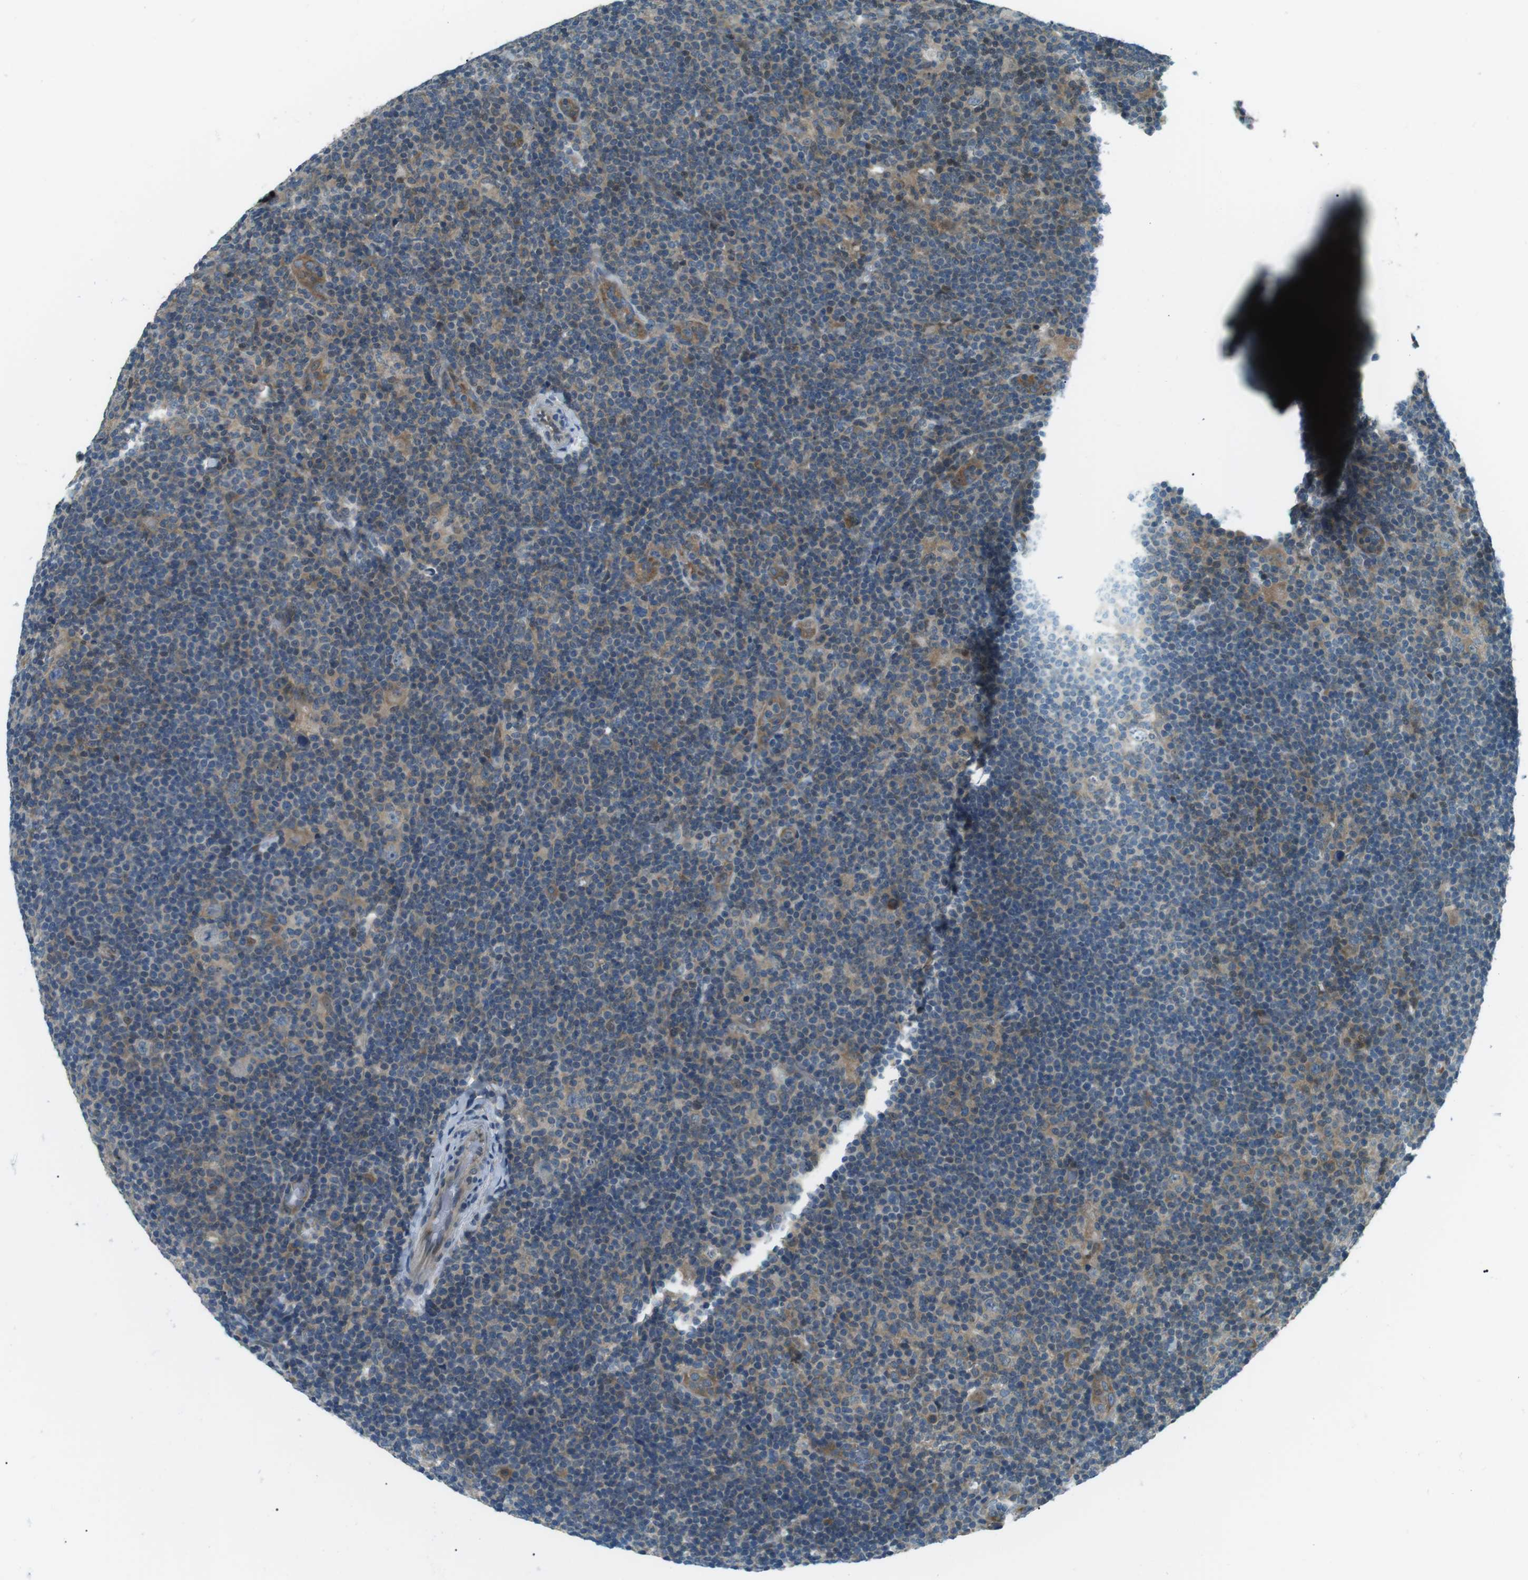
{"staining": {"intensity": "weak", "quantity": ">75%", "location": "cytoplasmic/membranous"}, "tissue": "lymphoma", "cell_type": "Tumor cells", "image_type": "cancer", "snomed": [{"axis": "morphology", "description": "Hodgkin's disease, NOS"}, {"axis": "topography", "description": "Lymph node"}], "caption": "Protein analysis of lymphoma tissue displays weak cytoplasmic/membranous staining in about >75% of tumor cells.", "gene": "TMEM74", "patient": {"sex": "female", "age": 57}}